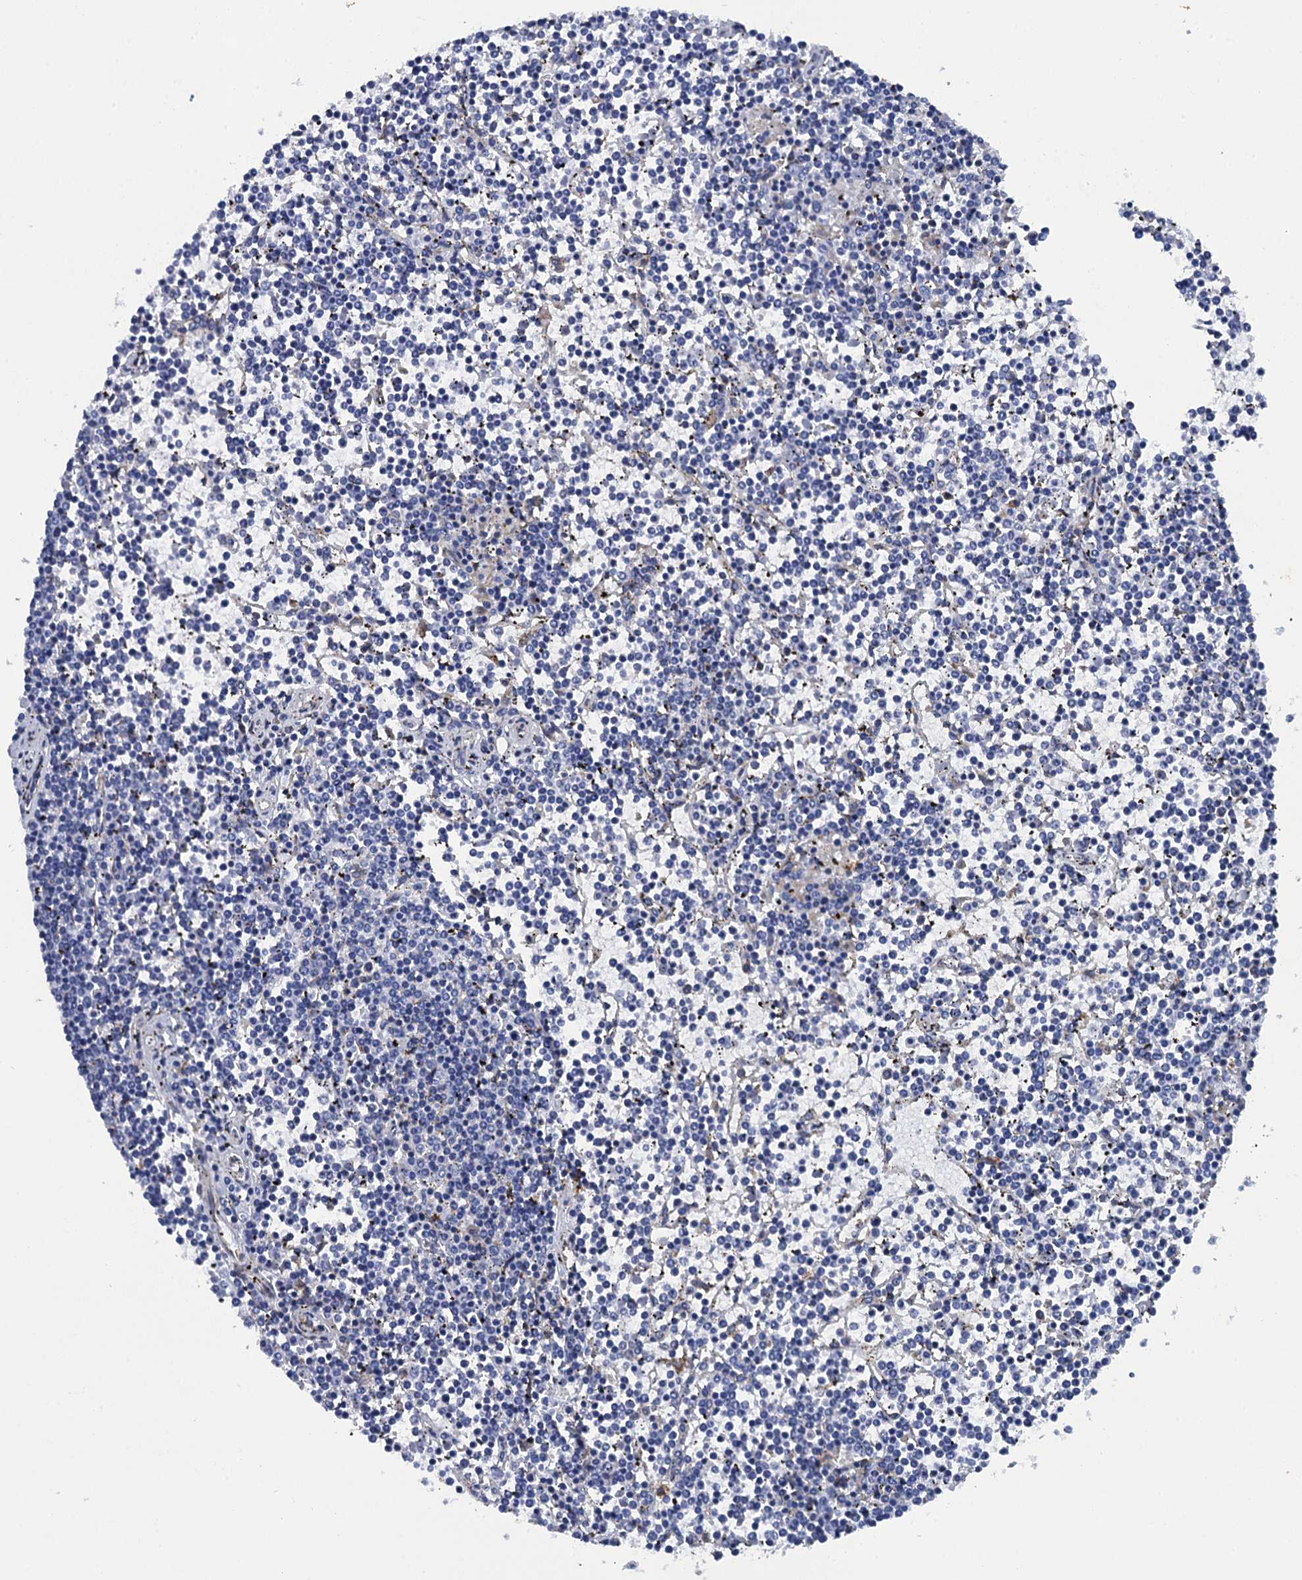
{"staining": {"intensity": "negative", "quantity": "none", "location": "none"}, "tissue": "lymphoma", "cell_type": "Tumor cells", "image_type": "cancer", "snomed": [{"axis": "morphology", "description": "Malignant lymphoma, non-Hodgkin's type, Low grade"}, {"axis": "topography", "description": "Spleen"}], "caption": "A micrograph of human low-grade malignant lymphoma, non-Hodgkin's type is negative for staining in tumor cells.", "gene": "POGLUT3", "patient": {"sex": "female", "age": 19}}